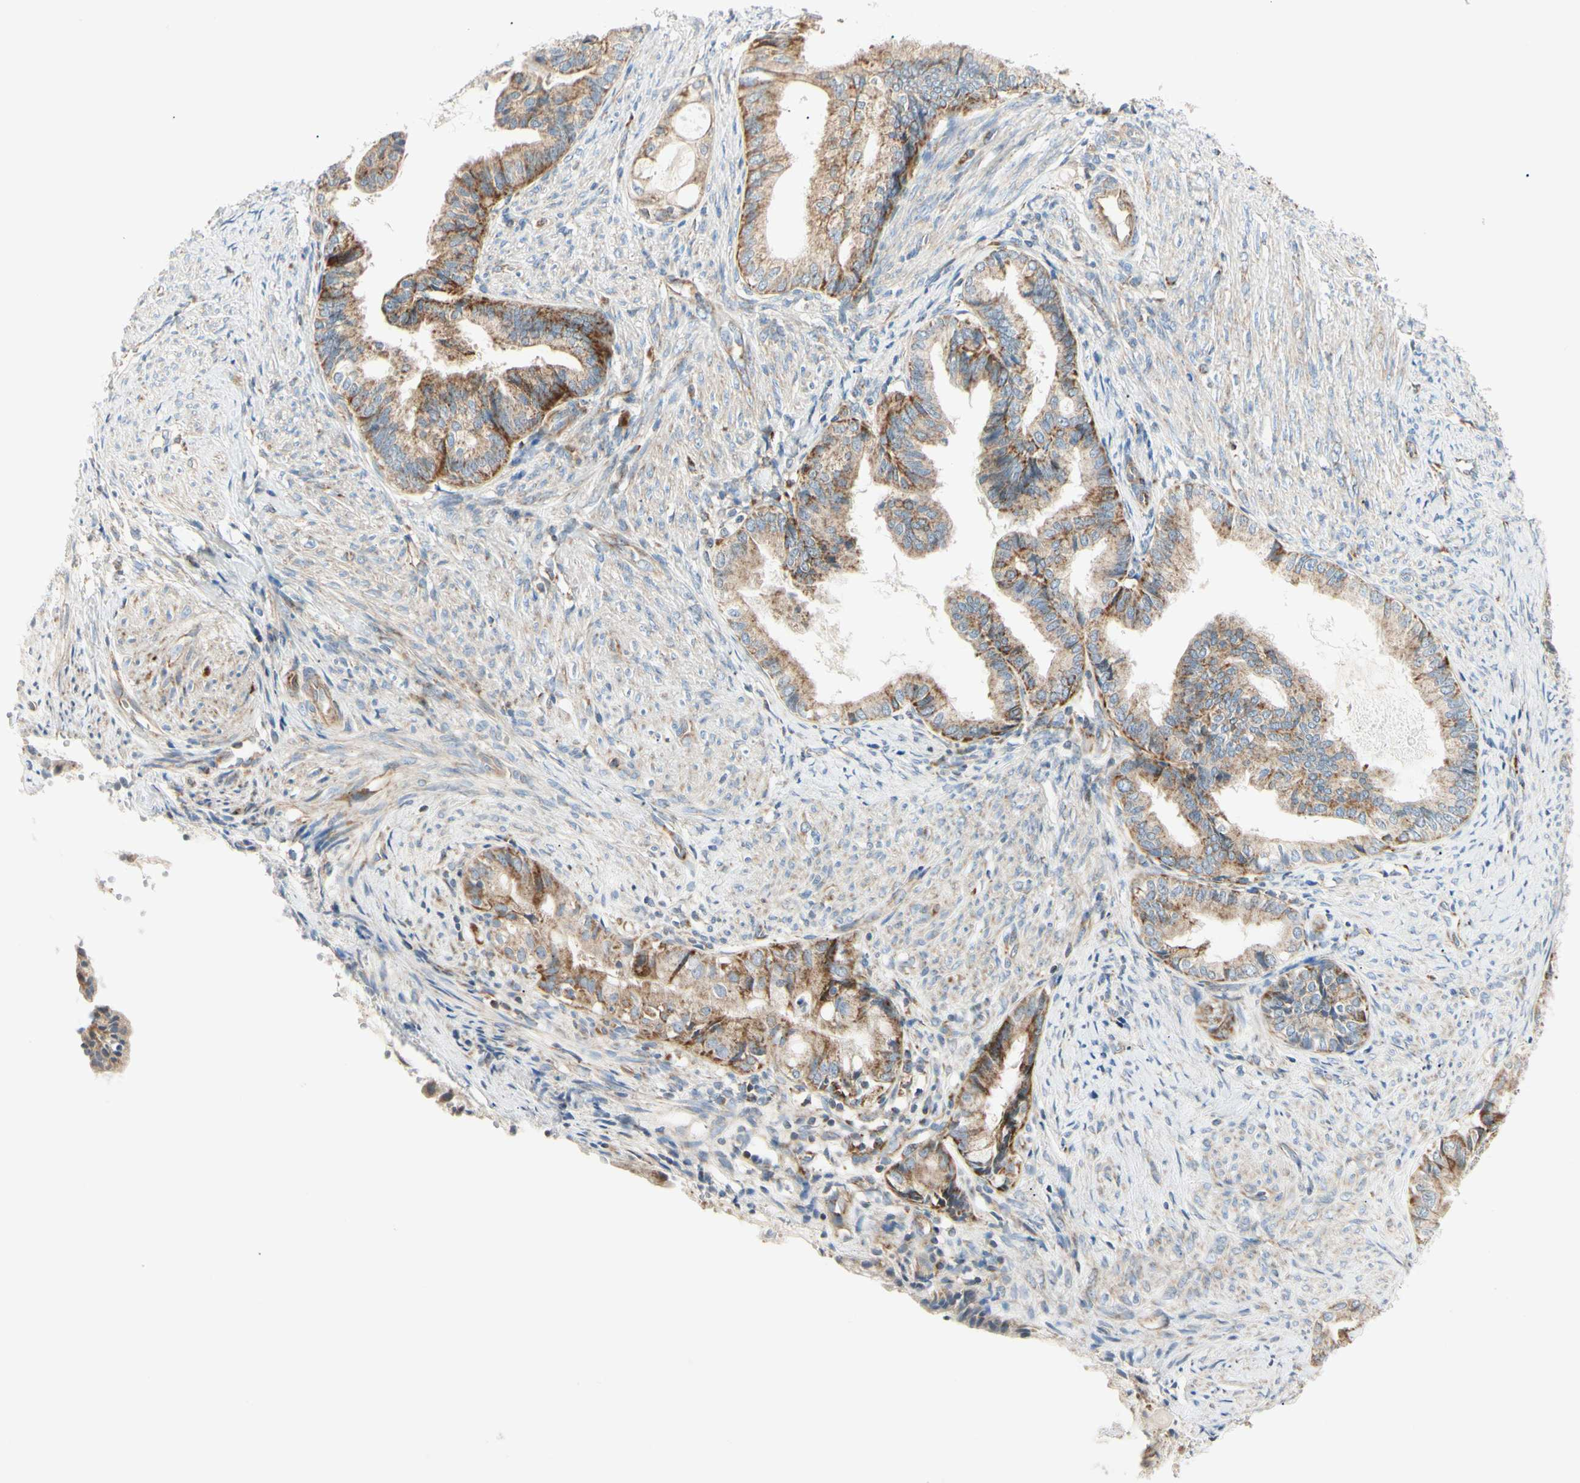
{"staining": {"intensity": "moderate", "quantity": ">75%", "location": "cytoplasmic/membranous"}, "tissue": "endometrial cancer", "cell_type": "Tumor cells", "image_type": "cancer", "snomed": [{"axis": "morphology", "description": "Adenocarcinoma, NOS"}, {"axis": "topography", "description": "Endometrium"}], "caption": "A histopathology image showing moderate cytoplasmic/membranous positivity in approximately >75% of tumor cells in endometrial cancer (adenocarcinoma), as visualized by brown immunohistochemical staining.", "gene": "TBC1D10A", "patient": {"sex": "female", "age": 86}}